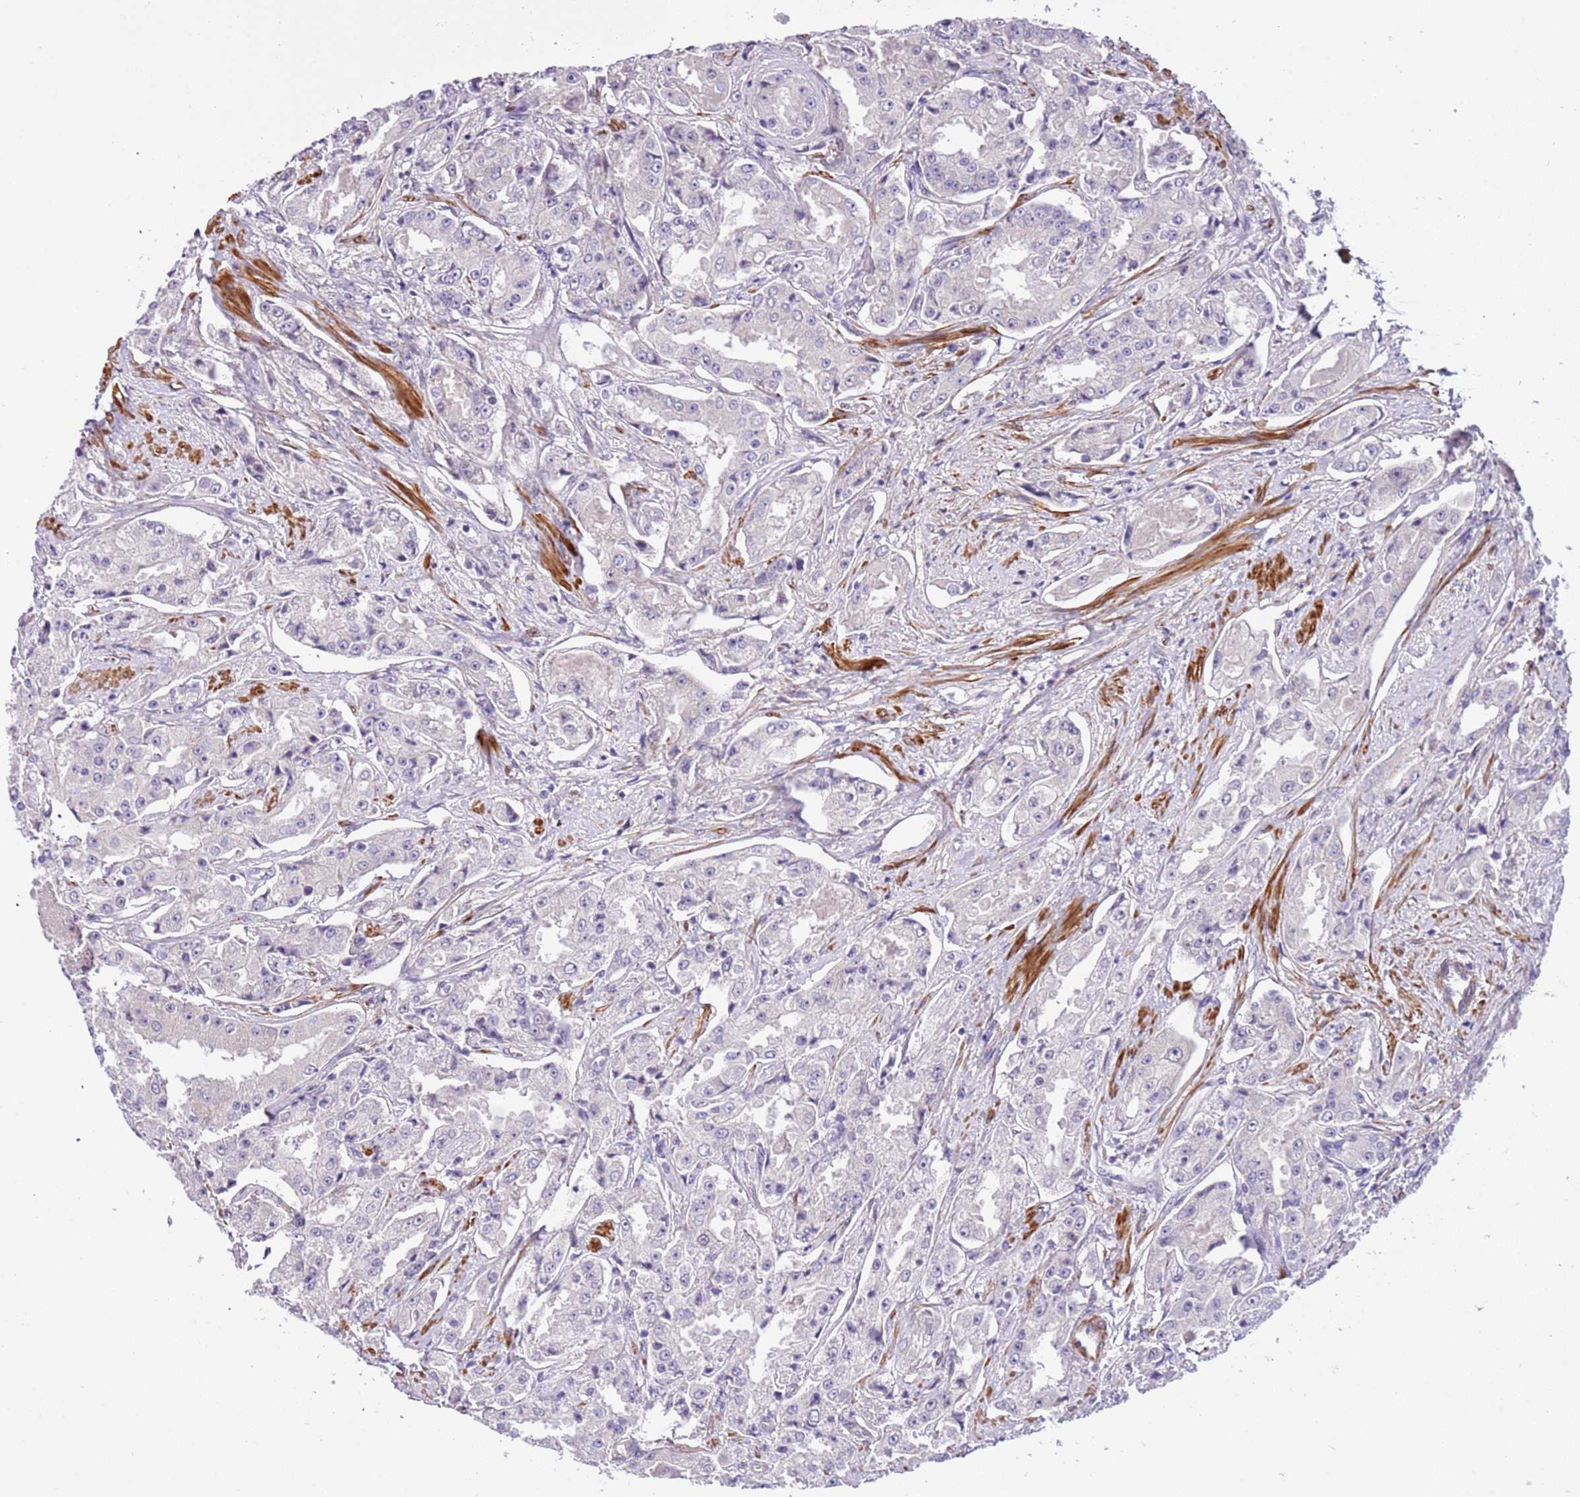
{"staining": {"intensity": "negative", "quantity": "none", "location": "none"}, "tissue": "prostate cancer", "cell_type": "Tumor cells", "image_type": "cancer", "snomed": [{"axis": "morphology", "description": "Adenocarcinoma, High grade"}, {"axis": "topography", "description": "Prostate"}], "caption": "Tumor cells are negative for protein expression in human prostate cancer. (Brightfield microscopy of DAB (3,3'-diaminobenzidine) immunohistochemistry at high magnification).", "gene": "PLEKHH1", "patient": {"sex": "male", "age": 73}}